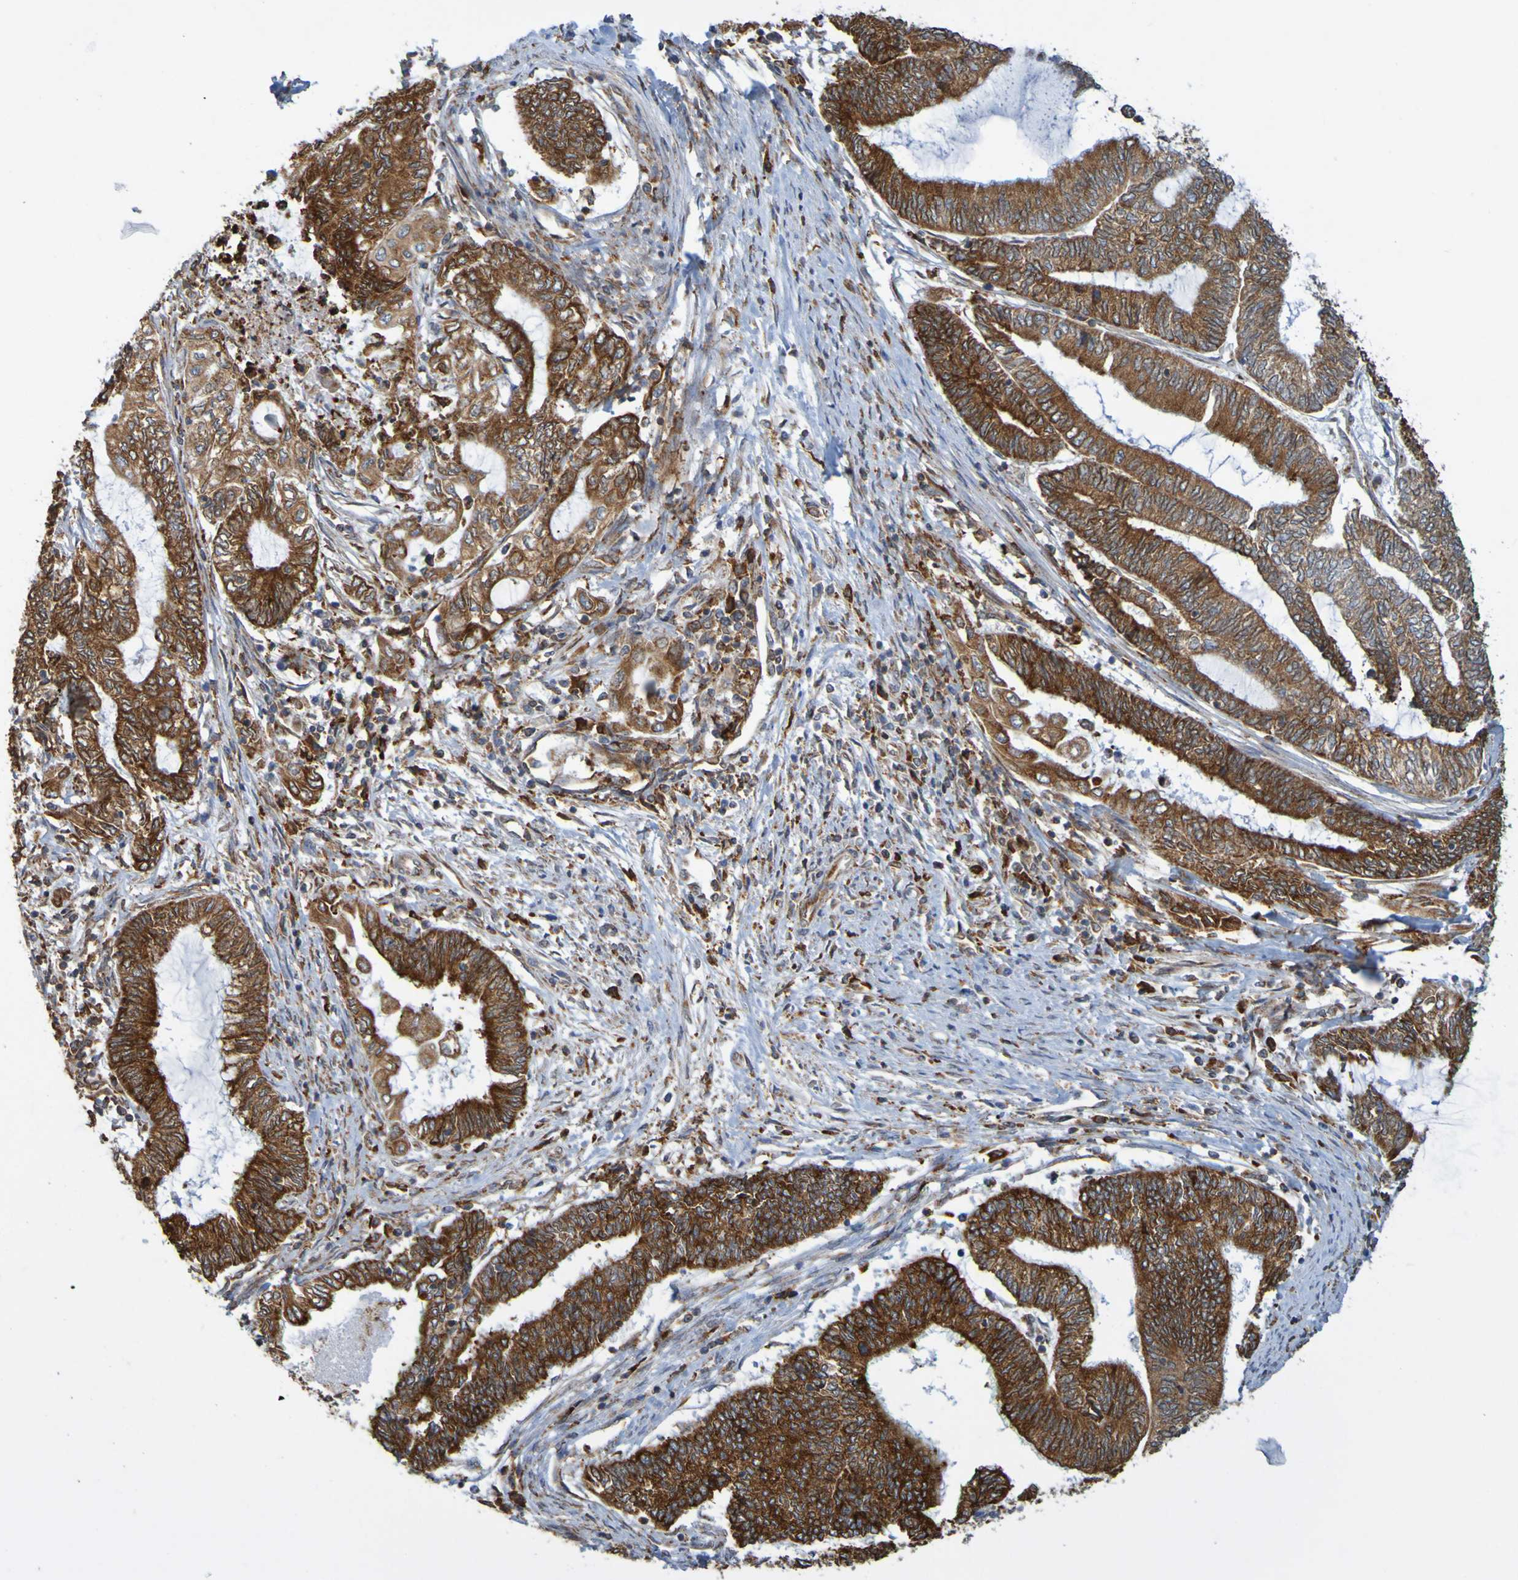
{"staining": {"intensity": "strong", "quantity": "25%-75%", "location": "cytoplasmic/membranous"}, "tissue": "endometrial cancer", "cell_type": "Tumor cells", "image_type": "cancer", "snomed": [{"axis": "morphology", "description": "Adenocarcinoma, NOS"}, {"axis": "topography", "description": "Uterus"}, {"axis": "topography", "description": "Endometrium"}], "caption": "An IHC micrograph of tumor tissue is shown. Protein staining in brown labels strong cytoplasmic/membranous positivity in endometrial cancer within tumor cells. Using DAB (3,3'-diaminobenzidine) (brown) and hematoxylin (blue) stains, captured at high magnification using brightfield microscopy.", "gene": "PDIA3", "patient": {"sex": "female", "age": 70}}